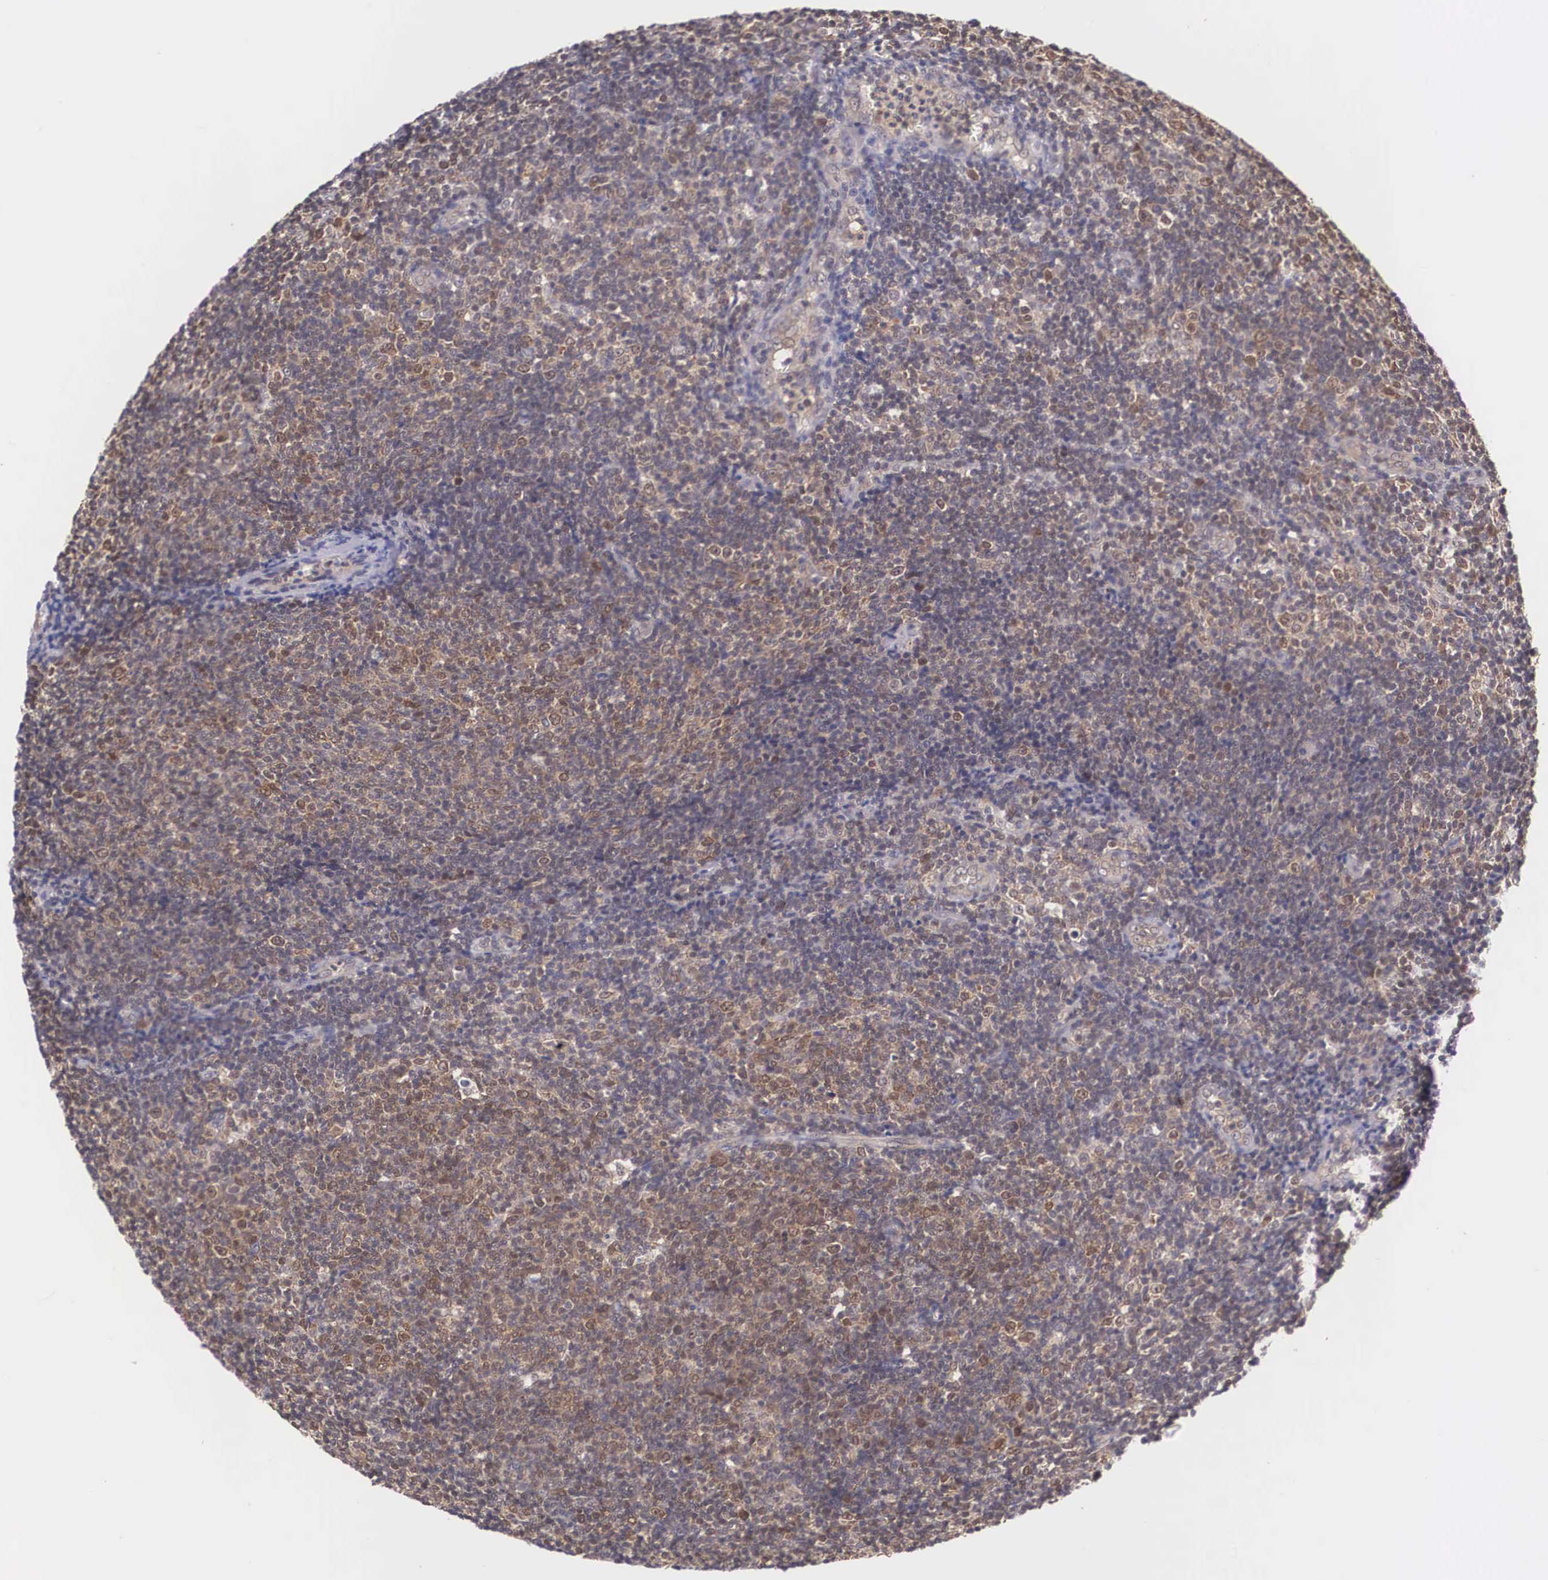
{"staining": {"intensity": "moderate", "quantity": "25%-75%", "location": "cytoplasmic/membranous"}, "tissue": "lymphoma", "cell_type": "Tumor cells", "image_type": "cancer", "snomed": [{"axis": "morphology", "description": "Malignant lymphoma, non-Hodgkin's type, Low grade"}, {"axis": "topography", "description": "Lymph node"}], "caption": "Immunohistochemistry image of neoplastic tissue: human low-grade malignant lymphoma, non-Hodgkin's type stained using immunohistochemistry (IHC) exhibits medium levels of moderate protein expression localized specifically in the cytoplasmic/membranous of tumor cells, appearing as a cytoplasmic/membranous brown color.", "gene": "IGBP1", "patient": {"sex": "male", "age": 49}}